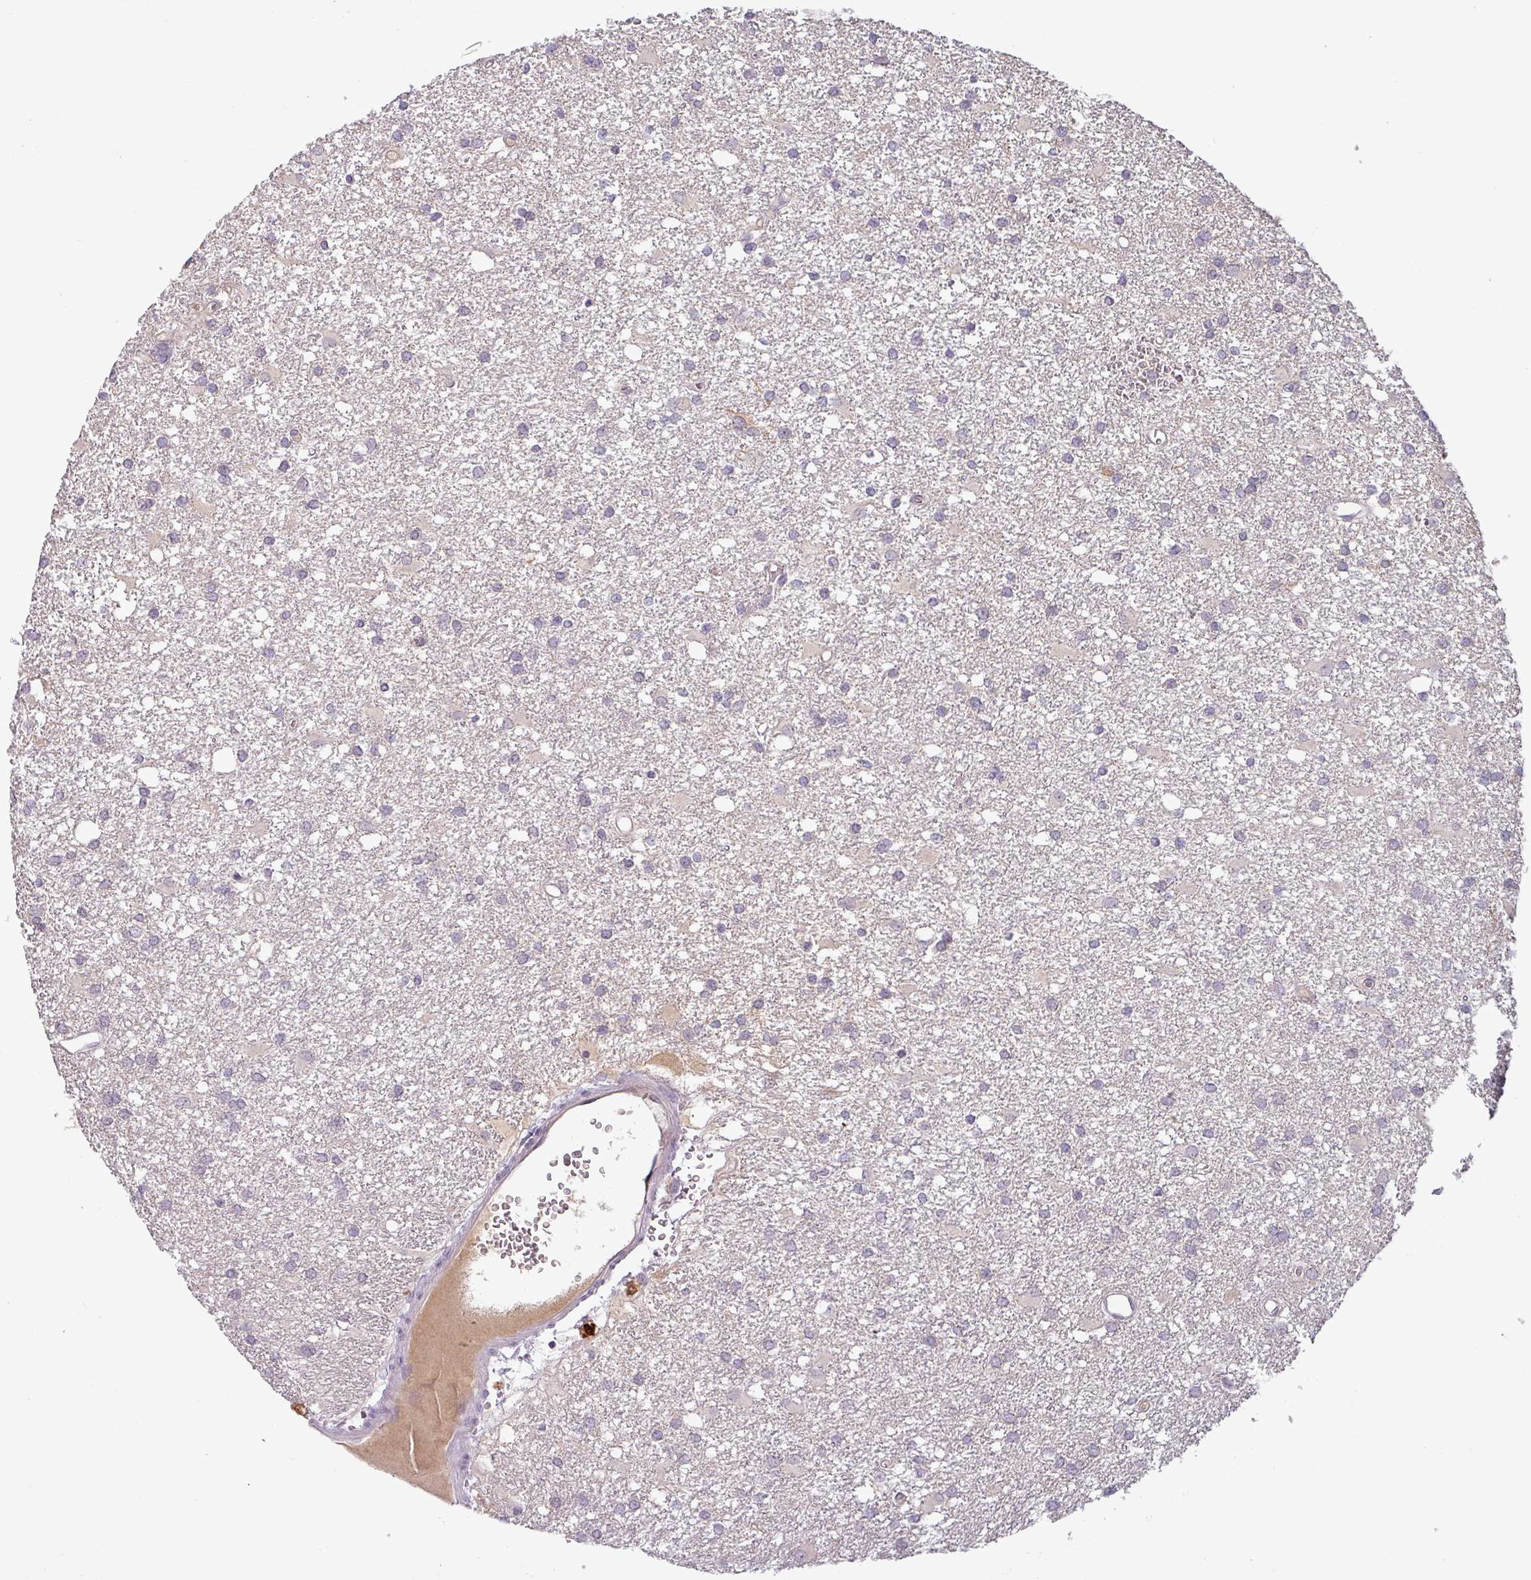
{"staining": {"intensity": "negative", "quantity": "none", "location": "none"}, "tissue": "glioma", "cell_type": "Tumor cells", "image_type": "cancer", "snomed": [{"axis": "morphology", "description": "Glioma, malignant, High grade"}, {"axis": "topography", "description": "Brain"}], "caption": "Protein analysis of malignant glioma (high-grade) displays no significant positivity in tumor cells.", "gene": "SLC5A10", "patient": {"sex": "male", "age": 48}}